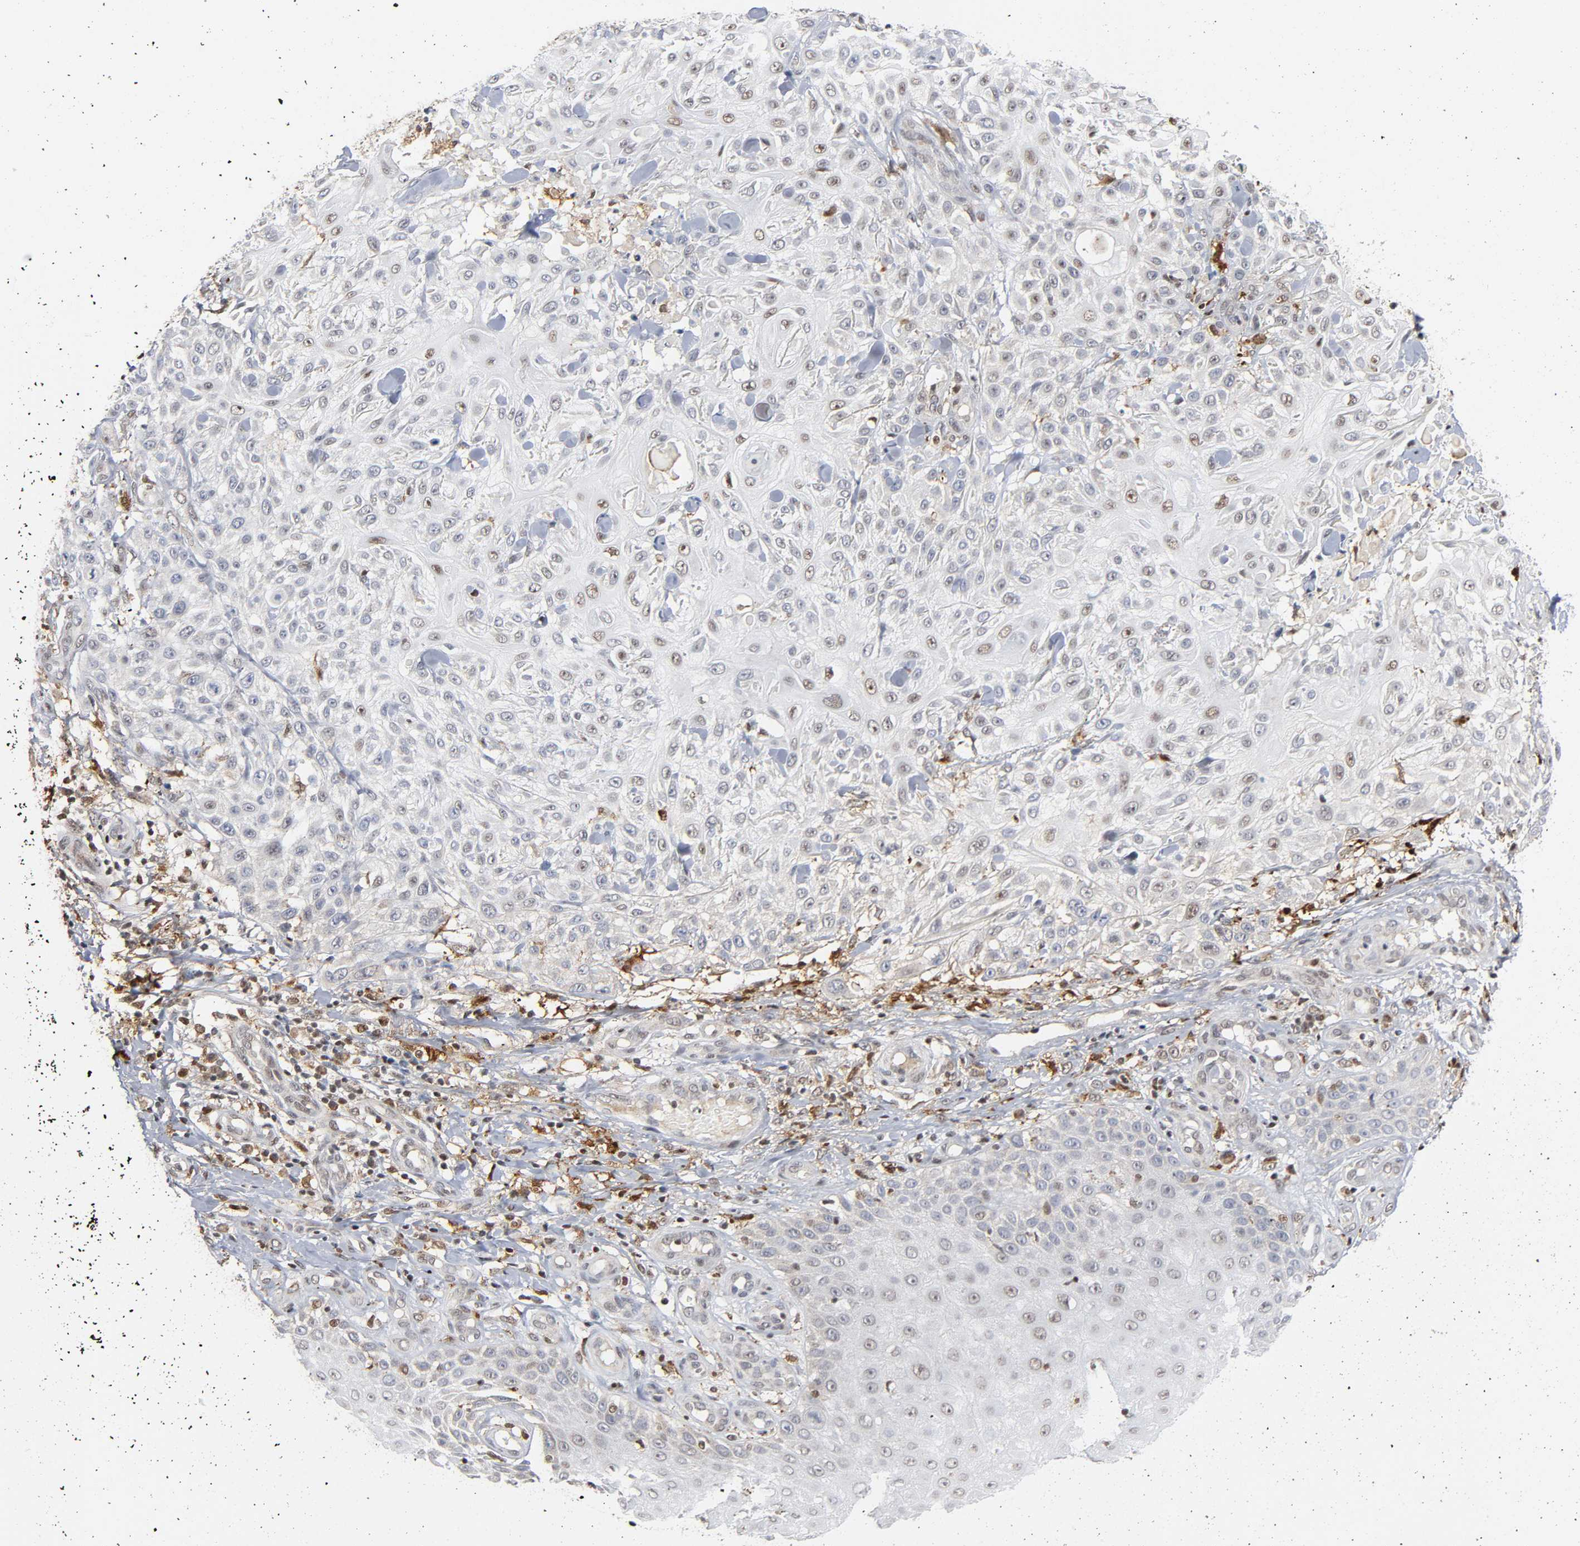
{"staining": {"intensity": "negative", "quantity": "none", "location": "none"}, "tissue": "skin cancer", "cell_type": "Tumor cells", "image_type": "cancer", "snomed": [{"axis": "morphology", "description": "Squamous cell carcinoma, NOS"}, {"axis": "topography", "description": "Skin"}], "caption": "Tumor cells show no significant protein expression in squamous cell carcinoma (skin).", "gene": "KAT2B", "patient": {"sex": "female", "age": 42}}